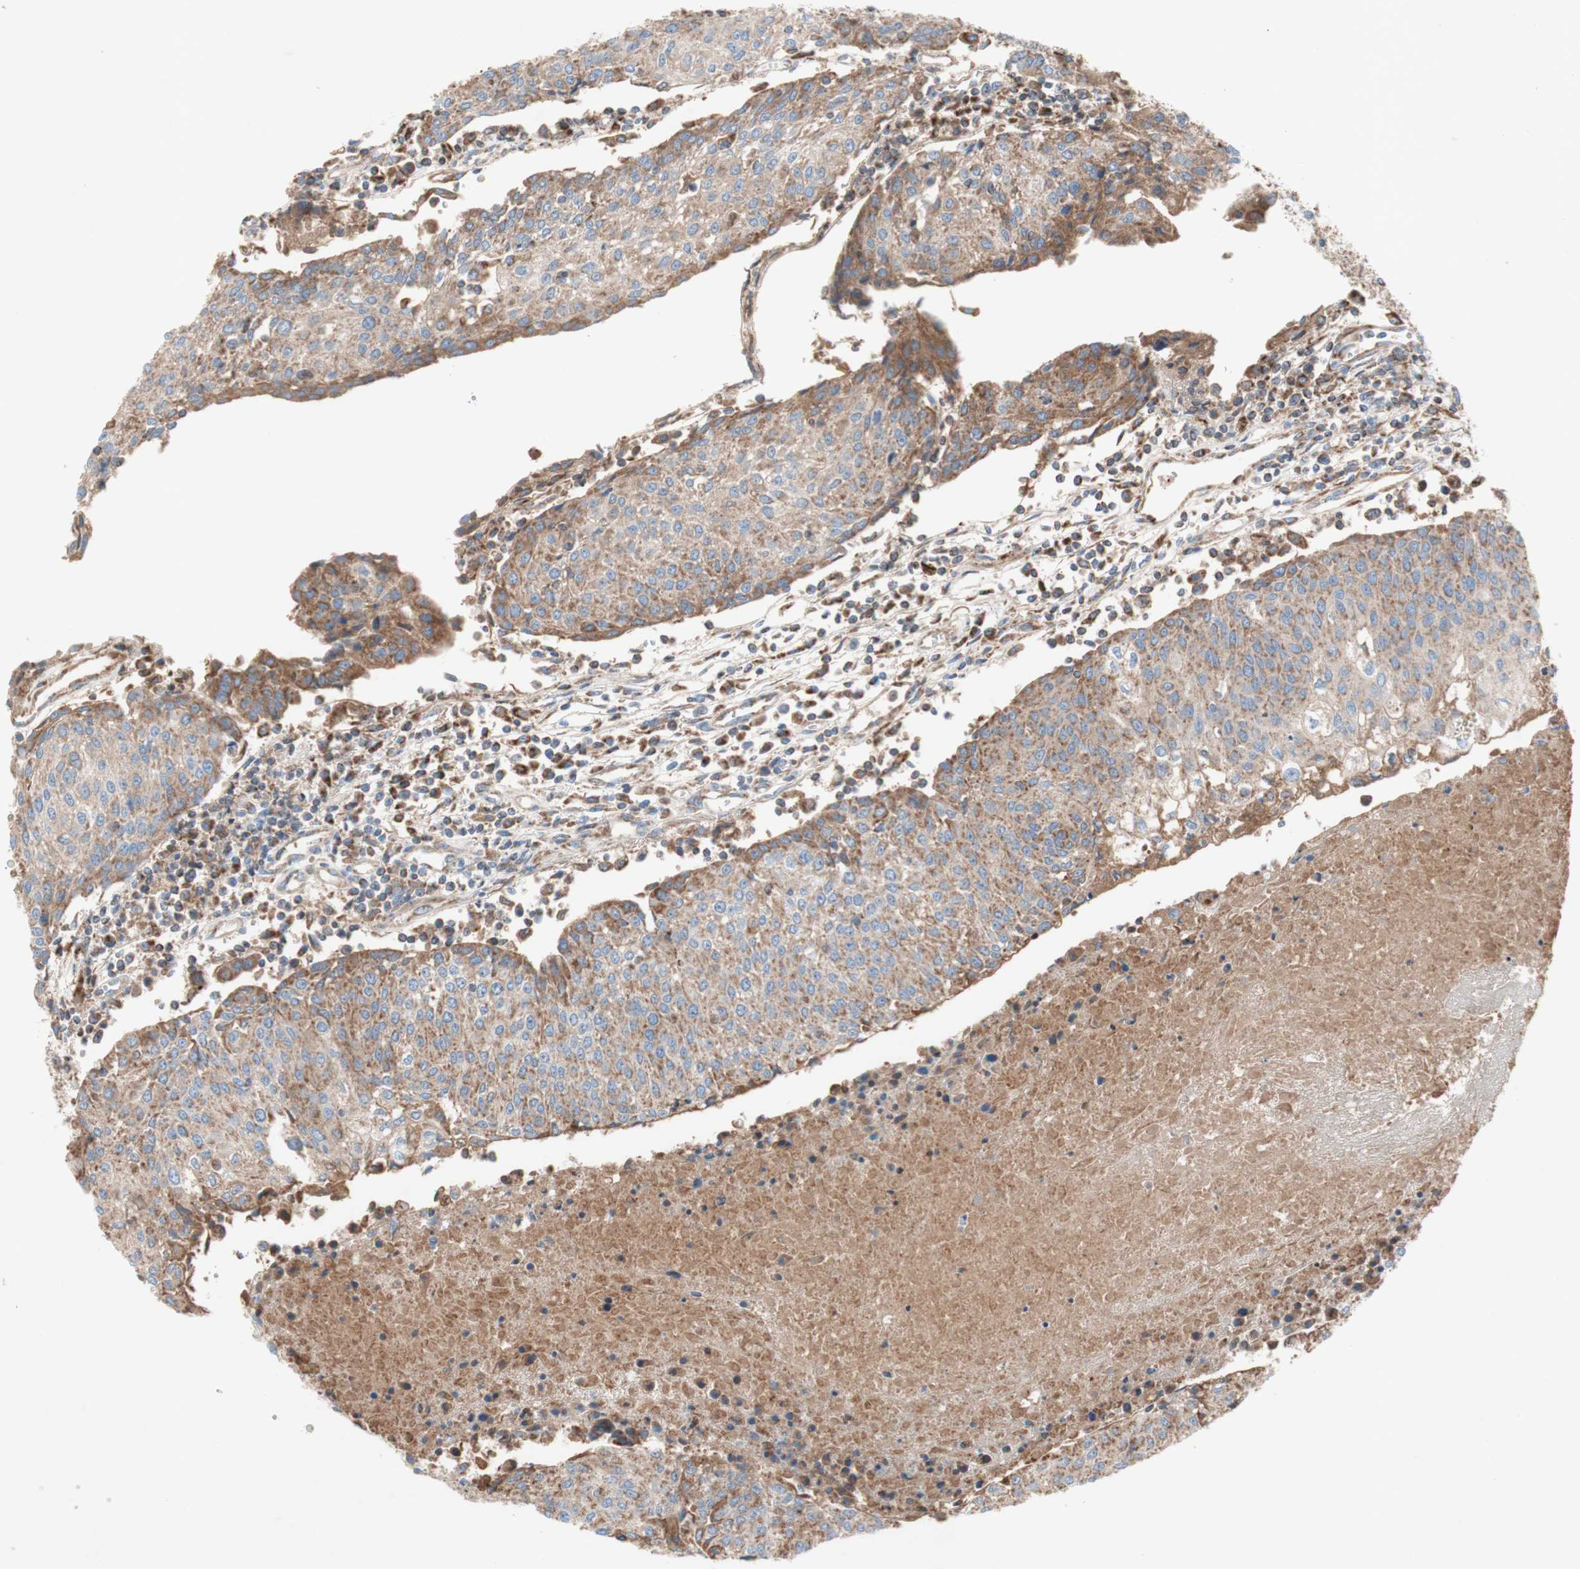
{"staining": {"intensity": "moderate", "quantity": ">75%", "location": "cytoplasmic/membranous"}, "tissue": "urothelial cancer", "cell_type": "Tumor cells", "image_type": "cancer", "snomed": [{"axis": "morphology", "description": "Urothelial carcinoma, High grade"}, {"axis": "topography", "description": "Urinary bladder"}], "caption": "Immunohistochemistry (IHC) staining of urothelial cancer, which shows medium levels of moderate cytoplasmic/membranous expression in approximately >75% of tumor cells indicating moderate cytoplasmic/membranous protein staining. The staining was performed using DAB (3,3'-diaminobenzidine) (brown) for protein detection and nuclei were counterstained in hematoxylin (blue).", "gene": "SDHB", "patient": {"sex": "female", "age": 85}}